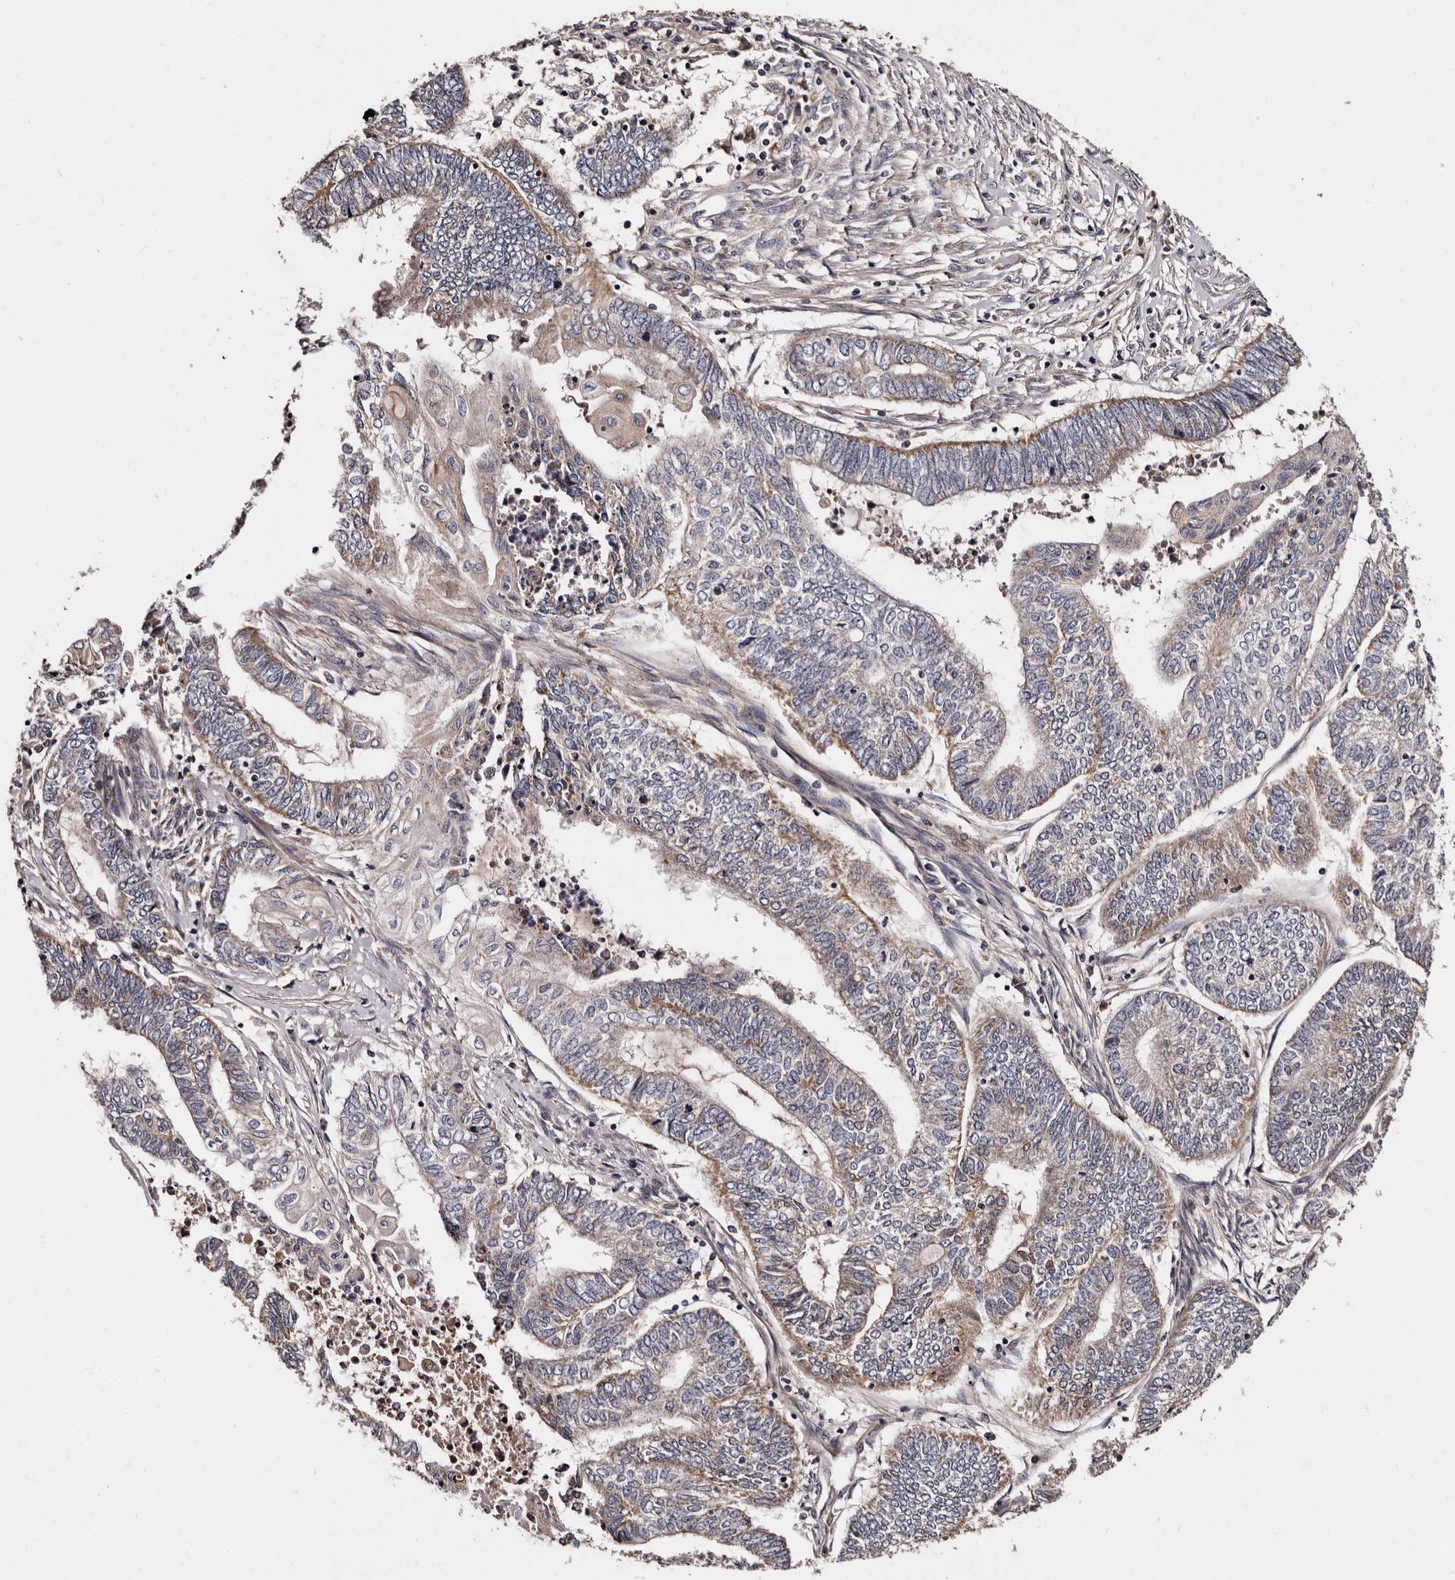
{"staining": {"intensity": "weak", "quantity": "25%-75%", "location": "cytoplasmic/membranous"}, "tissue": "endometrial cancer", "cell_type": "Tumor cells", "image_type": "cancer", "snomed": [{"axis": "morphology", "description": "Adenocarcinoma, NOS"}, {"axis": "topography", "description": "Uterus"}, {"axis": "topography", "description": "Endometrium"}], "caption": "Adenocarcinoma (endometrial) was stained to show a protein in brown. There is low levels of weak cytoplasmic/membranous positivity in about 25%-75% of tumor cells.", "gene": "ADCK5", "patient": {"sex": "female", "age": 70}}